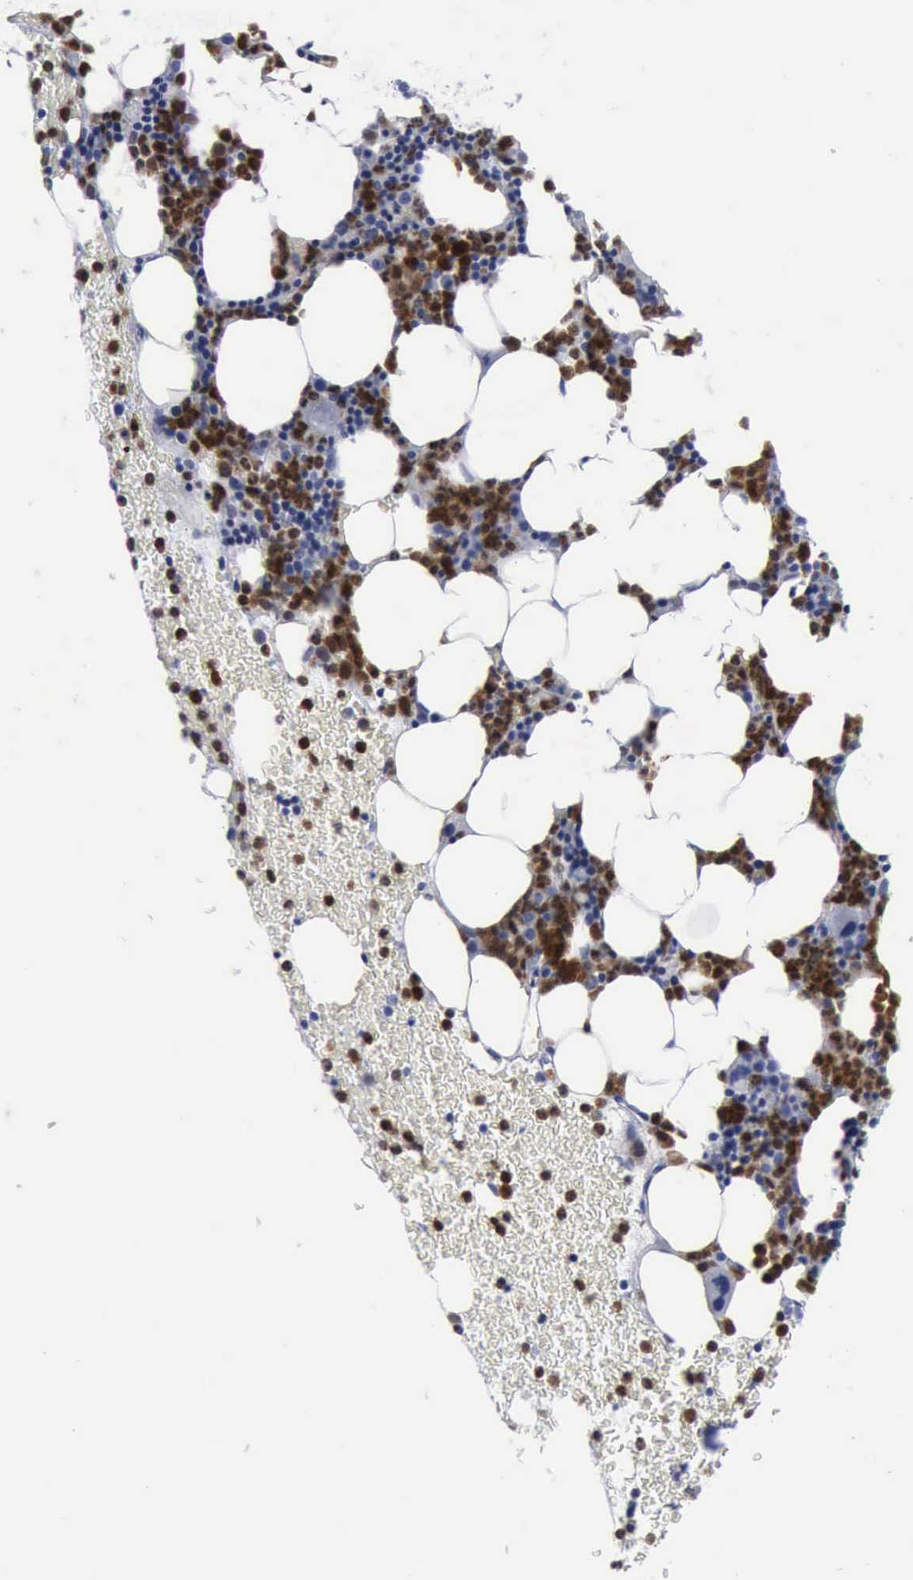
{"staining": {"intensity": "strong", "quantity": "25%-75%", "location": "cytoplasmic/membranous"}, "tissue": "bone marrow", "cell_type": "Hematopoietic cells", "image_type": "normal", "snomed": [{"axis": "morphology", "description": "Normal tissue, NOS"}, {"axis": "topography", "description": "Bone marrow"}], "caption": "Protein expression analysis of benign bone marrow reveals strong cytoplasmic/membranous expression in about 25%-75% of hematopoietic cells.", "gene": "CSTA", "patient": {"sex": "female", "age": 53}}